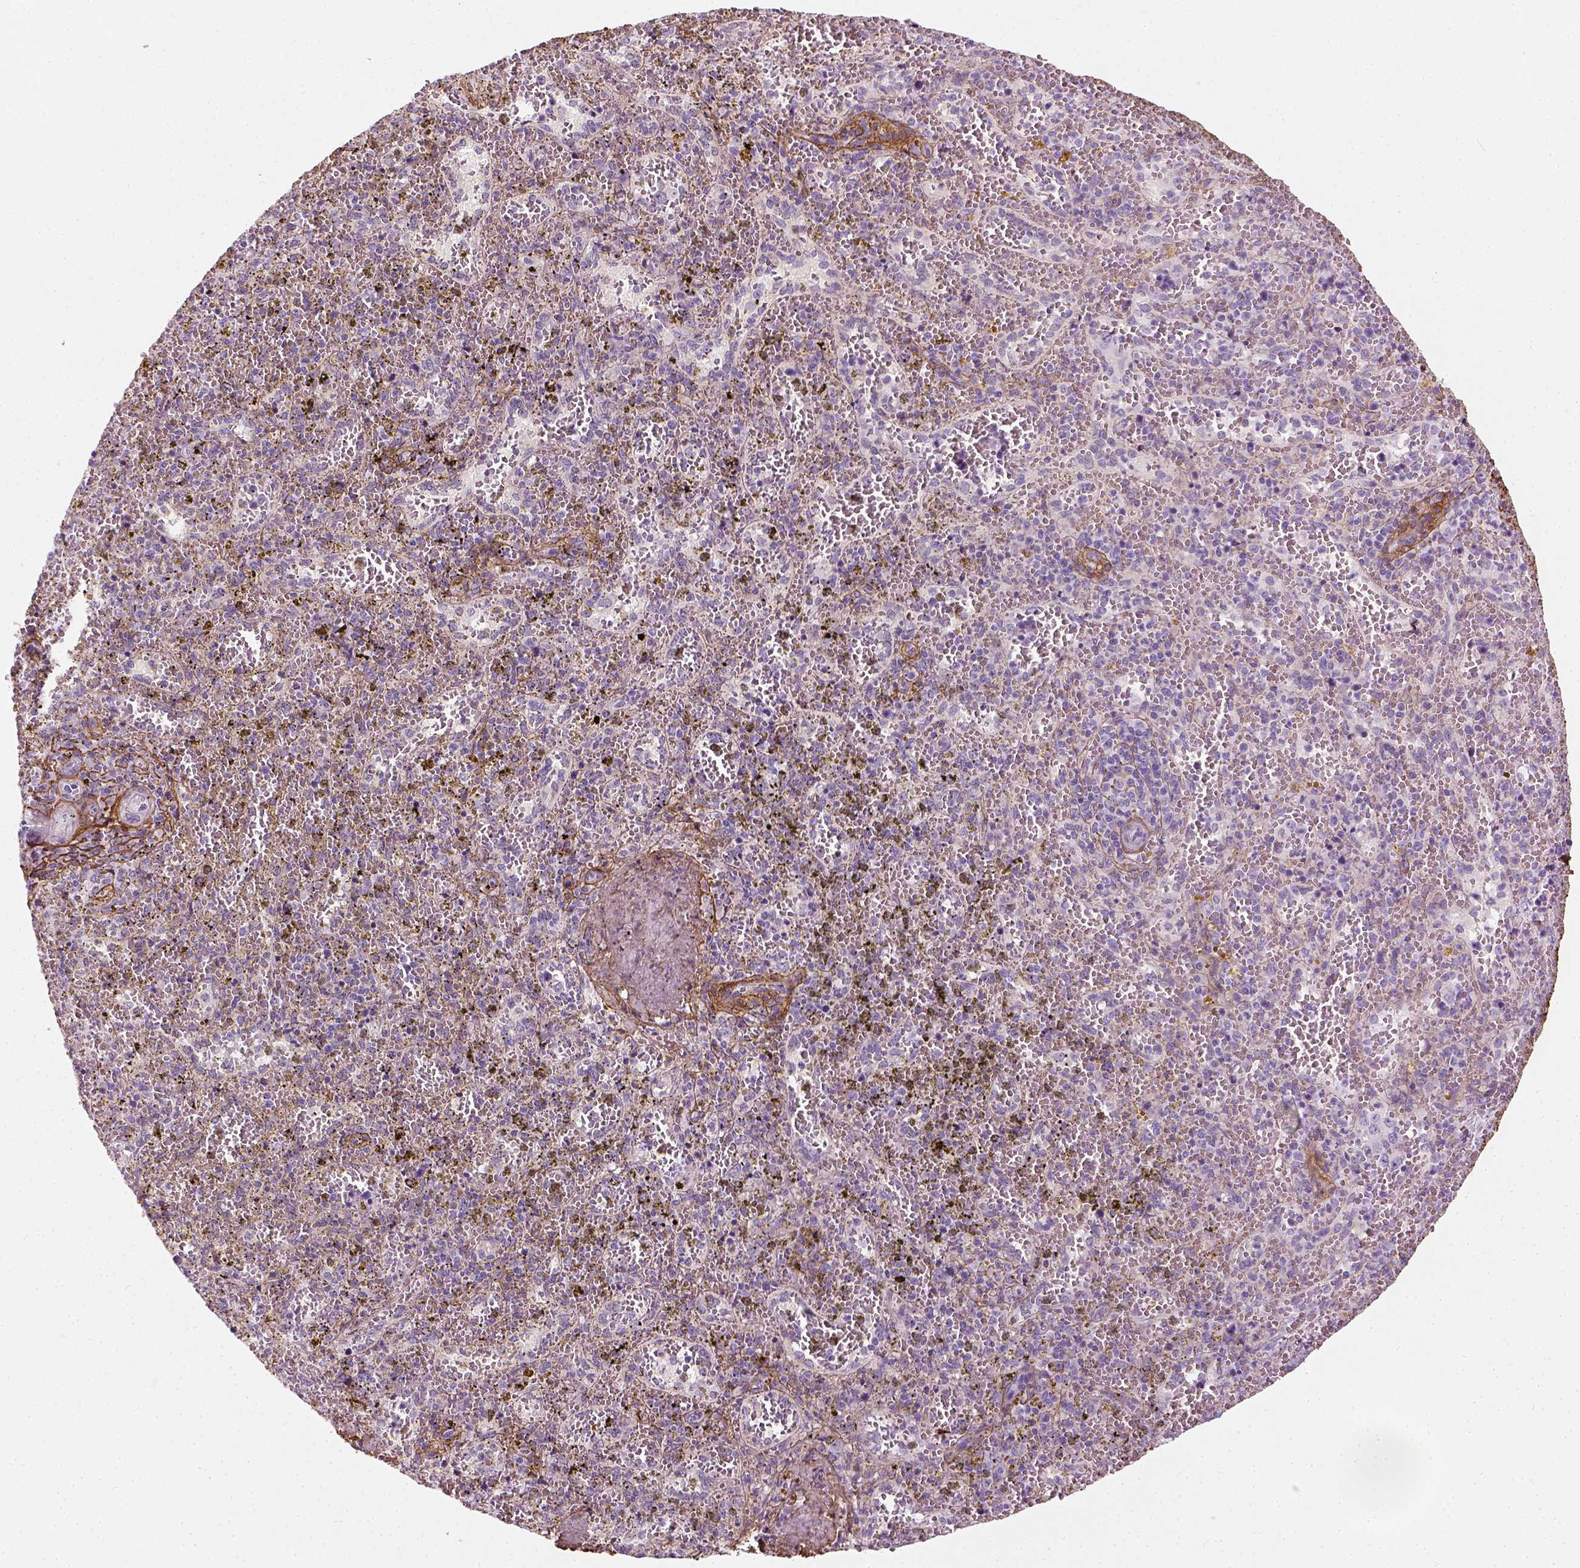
{"staining": {"intensity": "negative", "quantity": "none", "location": "none"}, "tissue": "spleen", "cell_type": "Cells in red pulp", "image_type": "normal", "snomed": [{"axis": "morphology", "description": "Normal tissue, NOS"}, {"axis": "topography", "description": "Spleen"}], "caption": "Cells in red pulp are negative for protein expression in normal human spleen. Nuclei are stained in blue.", "gene": "COL6A2", "patient": {"sex": "female", "age": 50}}